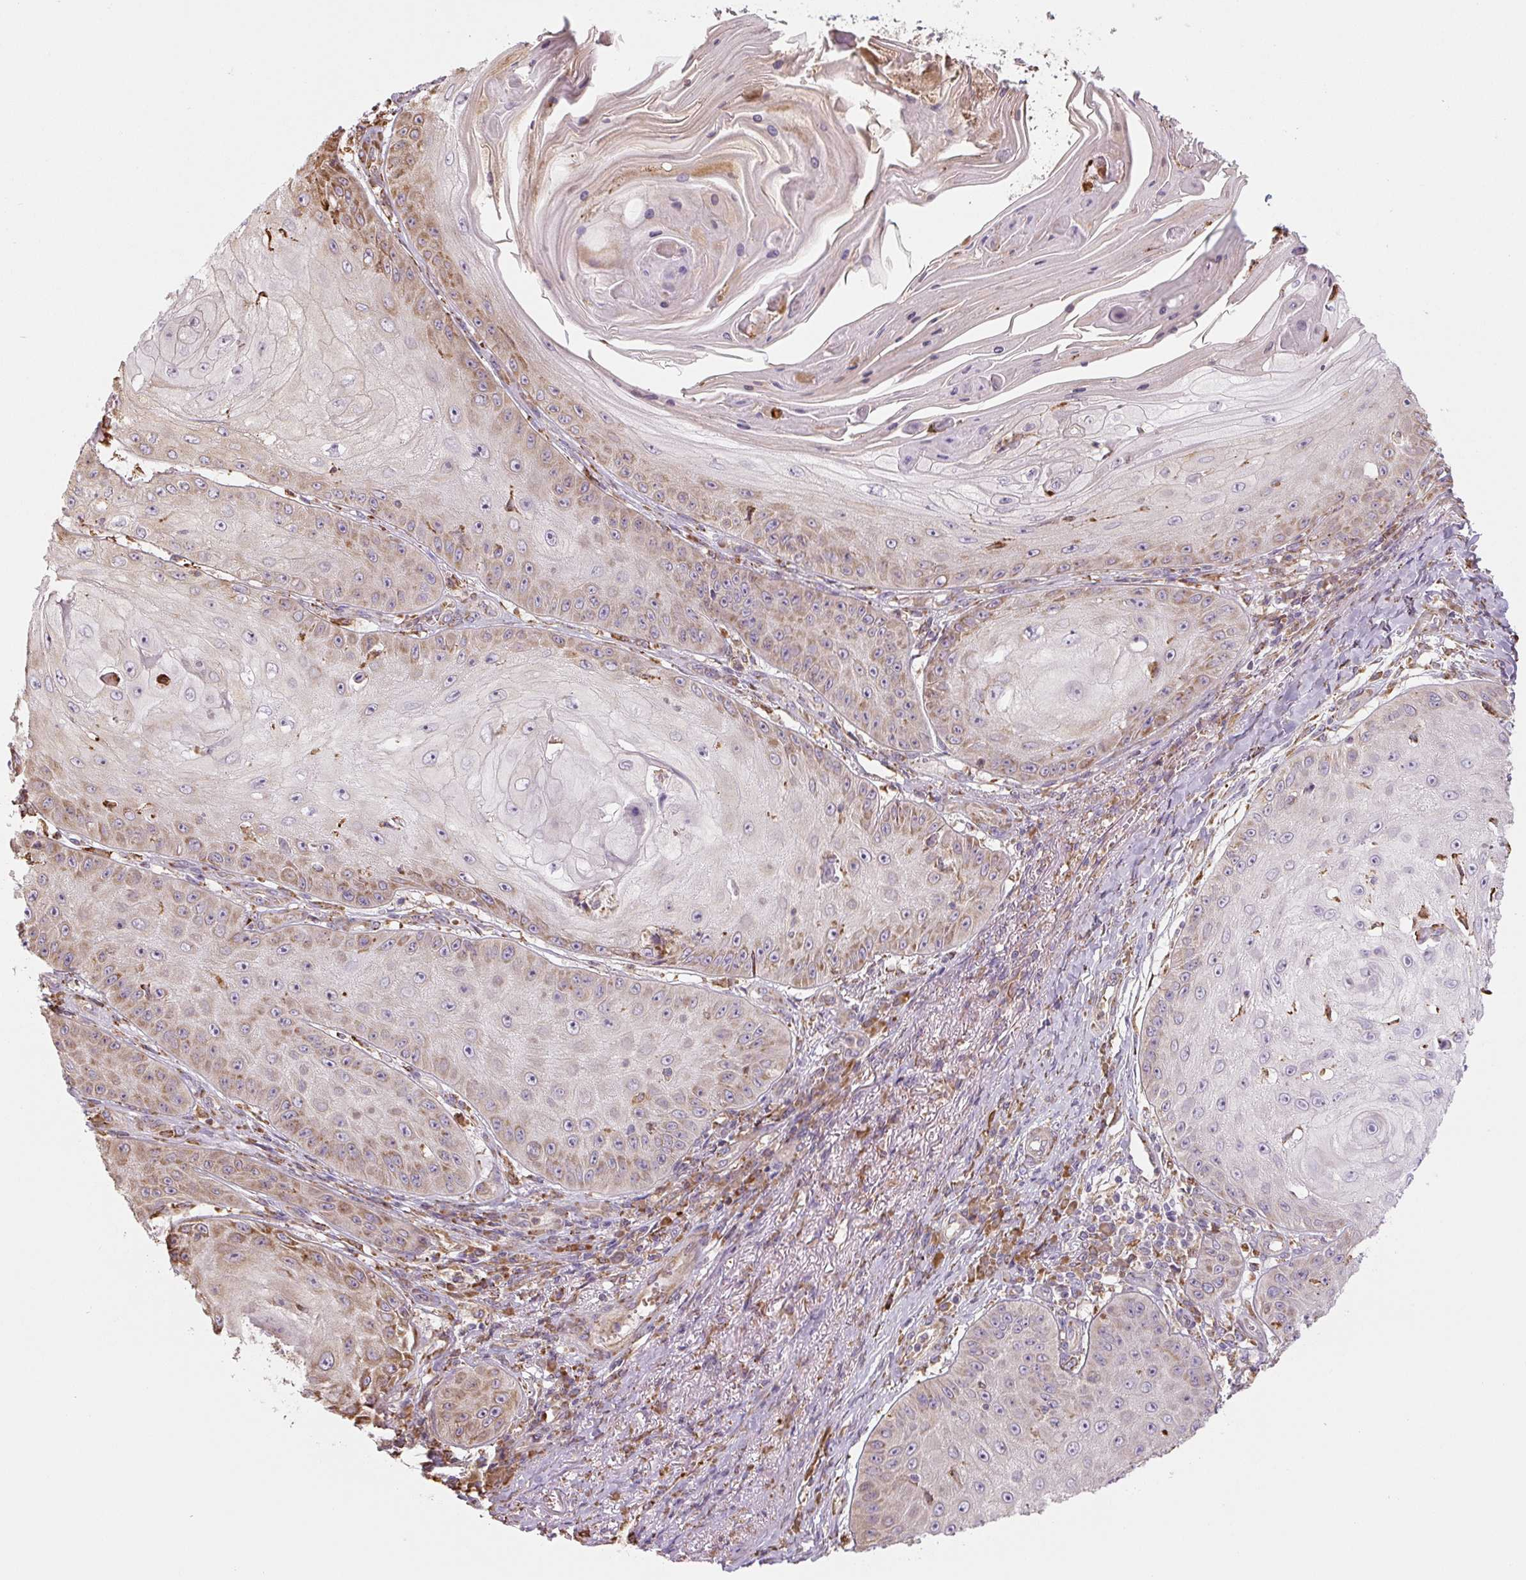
{"staining": {"intensity": "weak", "quantity": "25%-75%", "location": "cytoplasmic/membranous"}, "tissue": "skin cancer", "cell_type": "Tumor cells", "image_type": "cancer", "snomed": [{"axis": "morphology", "description": "Squamous cell carcinoma, NOS"}, {"axis": "topography", "description": "Skin"}], "caption": "Immunohistochemical staining of human skin cancer displays low levels of weak cytoplasmic/membranous positivity in approximately 25%-75% of tumor cells.", "gene": "RASA1", "patient": {"sex": "male", "age": 70}}